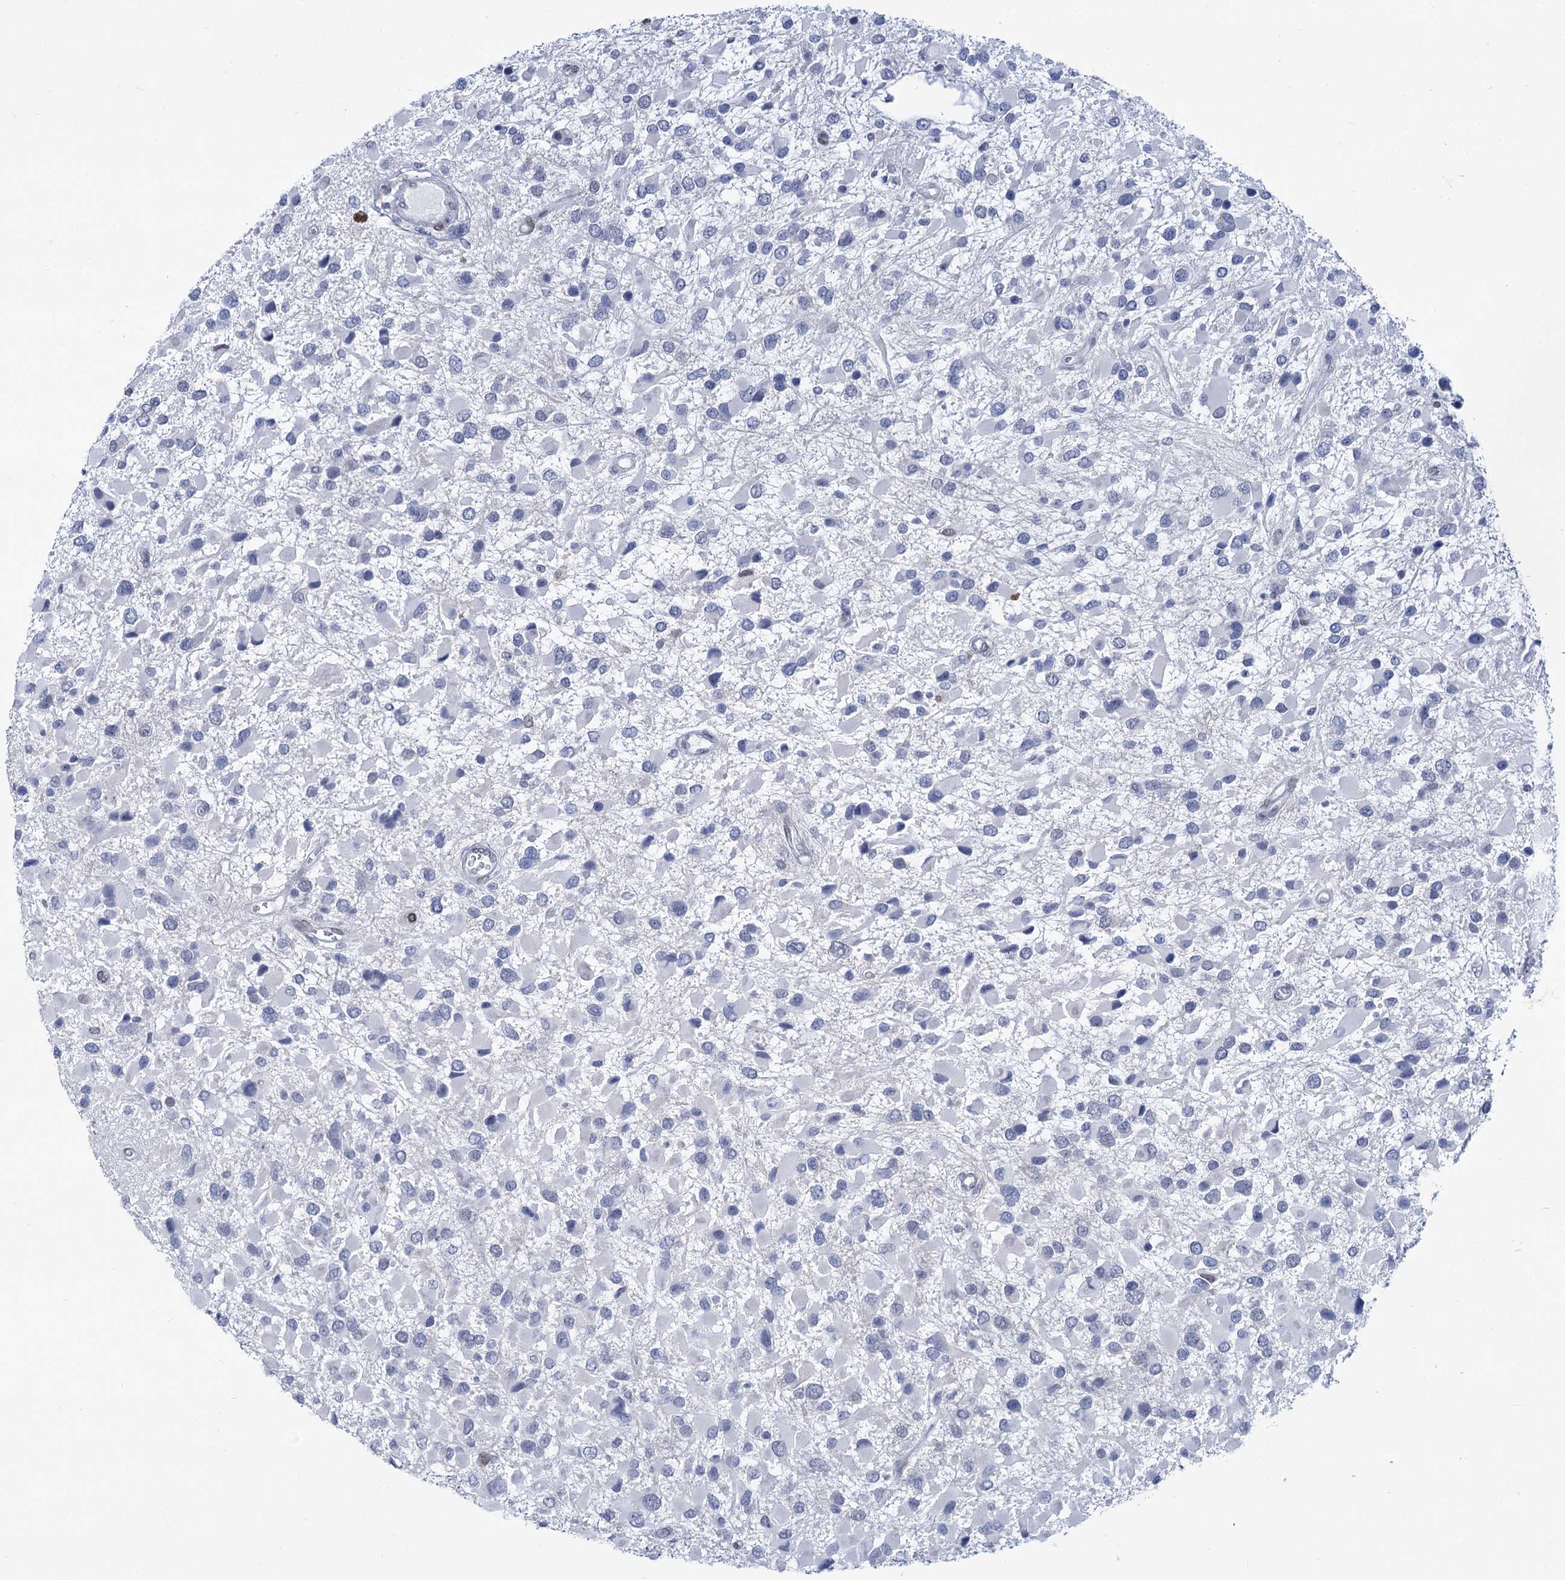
{"staining": {"intensity": "negative", "quantity": "none", "location": "none"}, "tissue": "glioma", "cell_type": "Tumor cells", "image_type": "cancer", "snomed": [{"axis": "morphology", "description": "Glioma, malignant, High grade"}, {"axis": "topography", "description": "Brain"}], "caption": "Malignant high-grade glioma was stained to show a protein in brown. There is no significant positivity in tumor cells.", "gene": "PRSS35", "patient": {"sex": "male", "age": 53}}